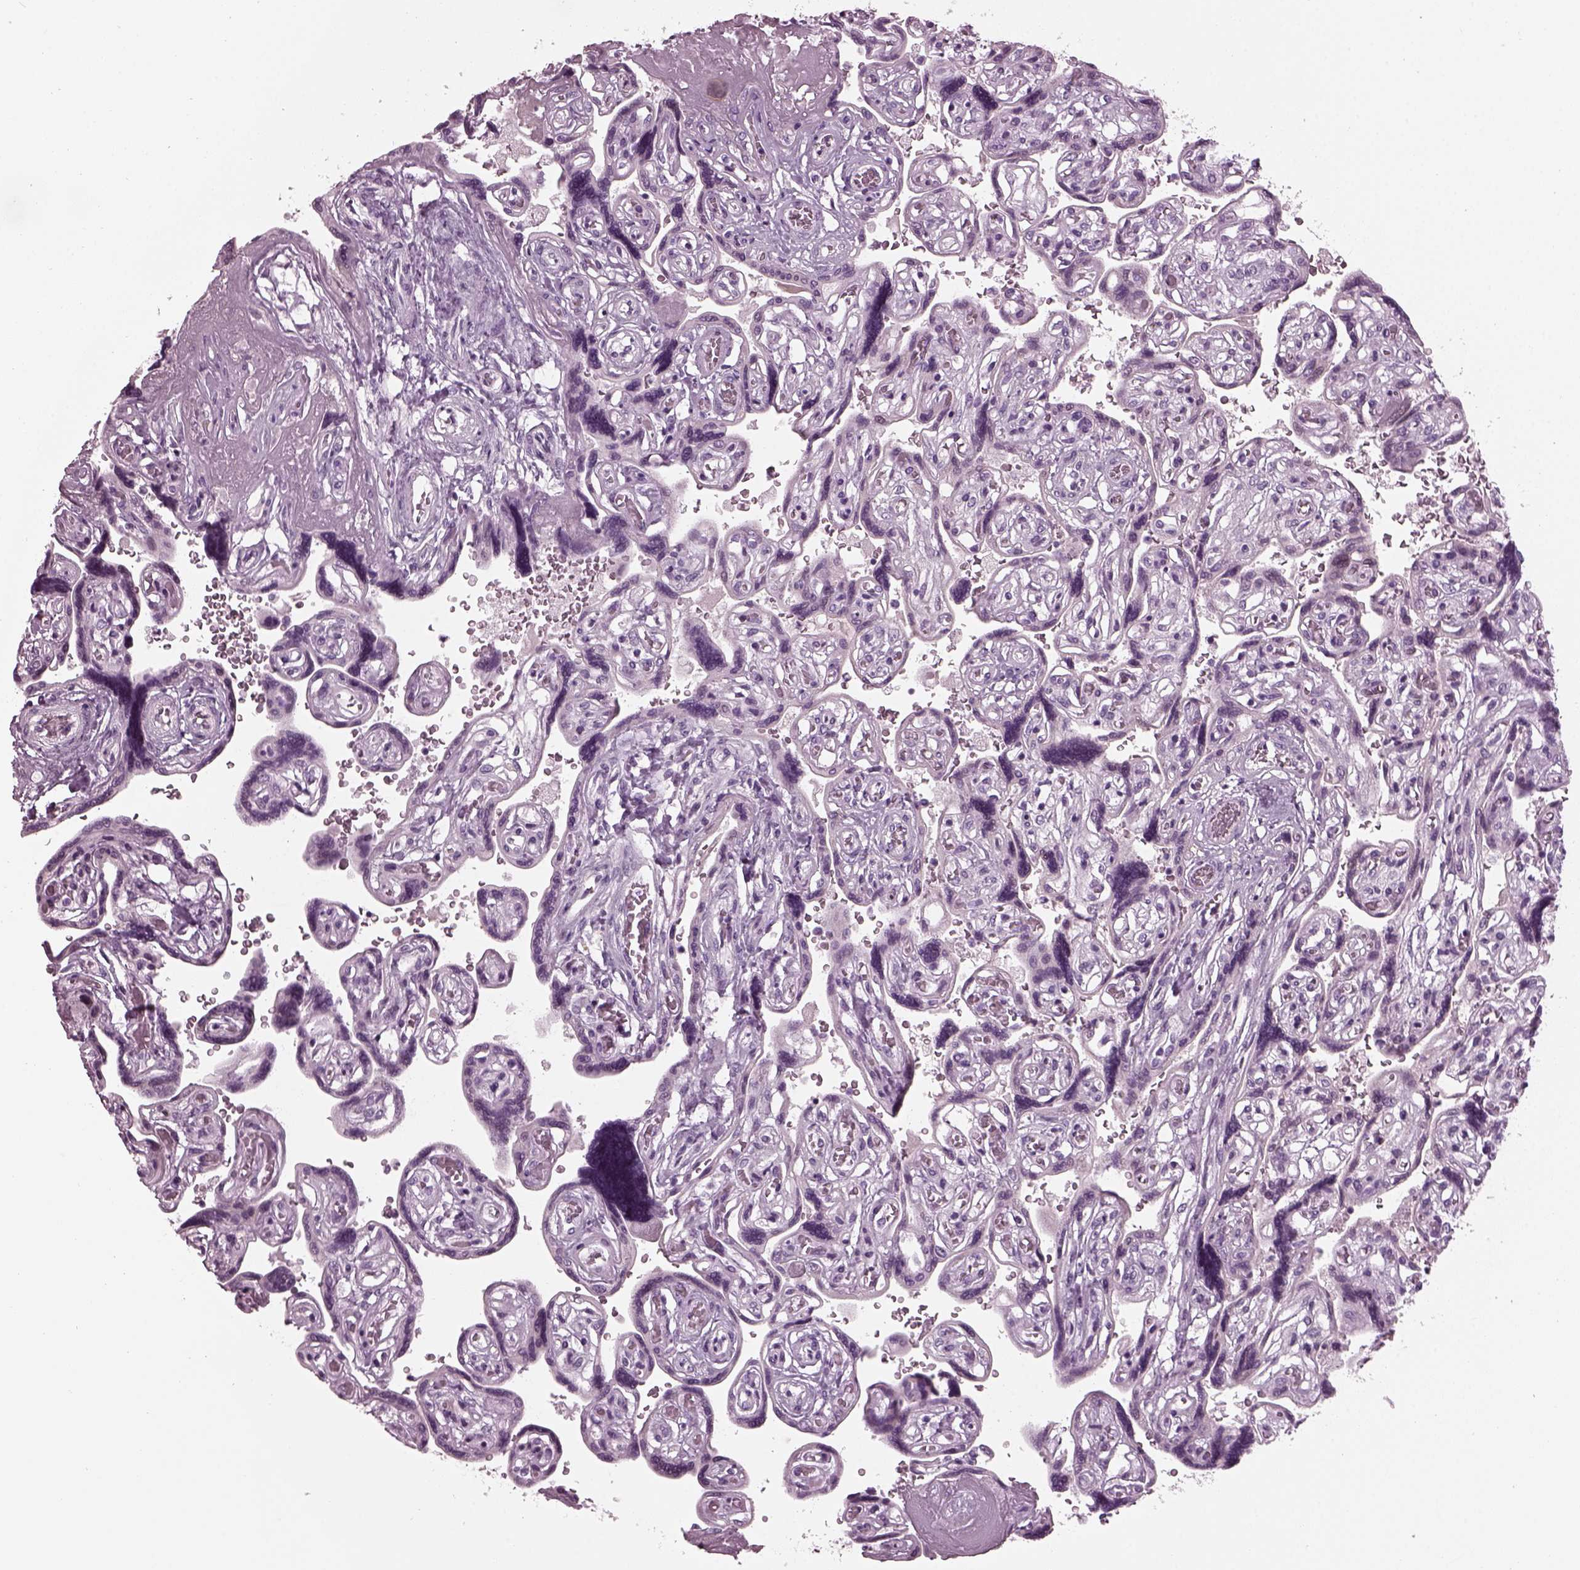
{"staining": {"intensity": "negative", "quantity": "none", "location": "none"}, "tissue": "placenta", "cell_type": "Decidual cells", "image_type": "normal", "snomed": [{"axis": "morphology", "description": "Normal tissue, NOS"}, {"axis": "topography", "description": "Placenta"}], "caption": "IHC photomicrograph of normal placenta: placenta stained with DAB (3,3'-diaminobenzidine) exhibits no significant protein staining in decidual cells.", "gene": "DPYSL5", "patient": {"sex": "female", "age": 32}}